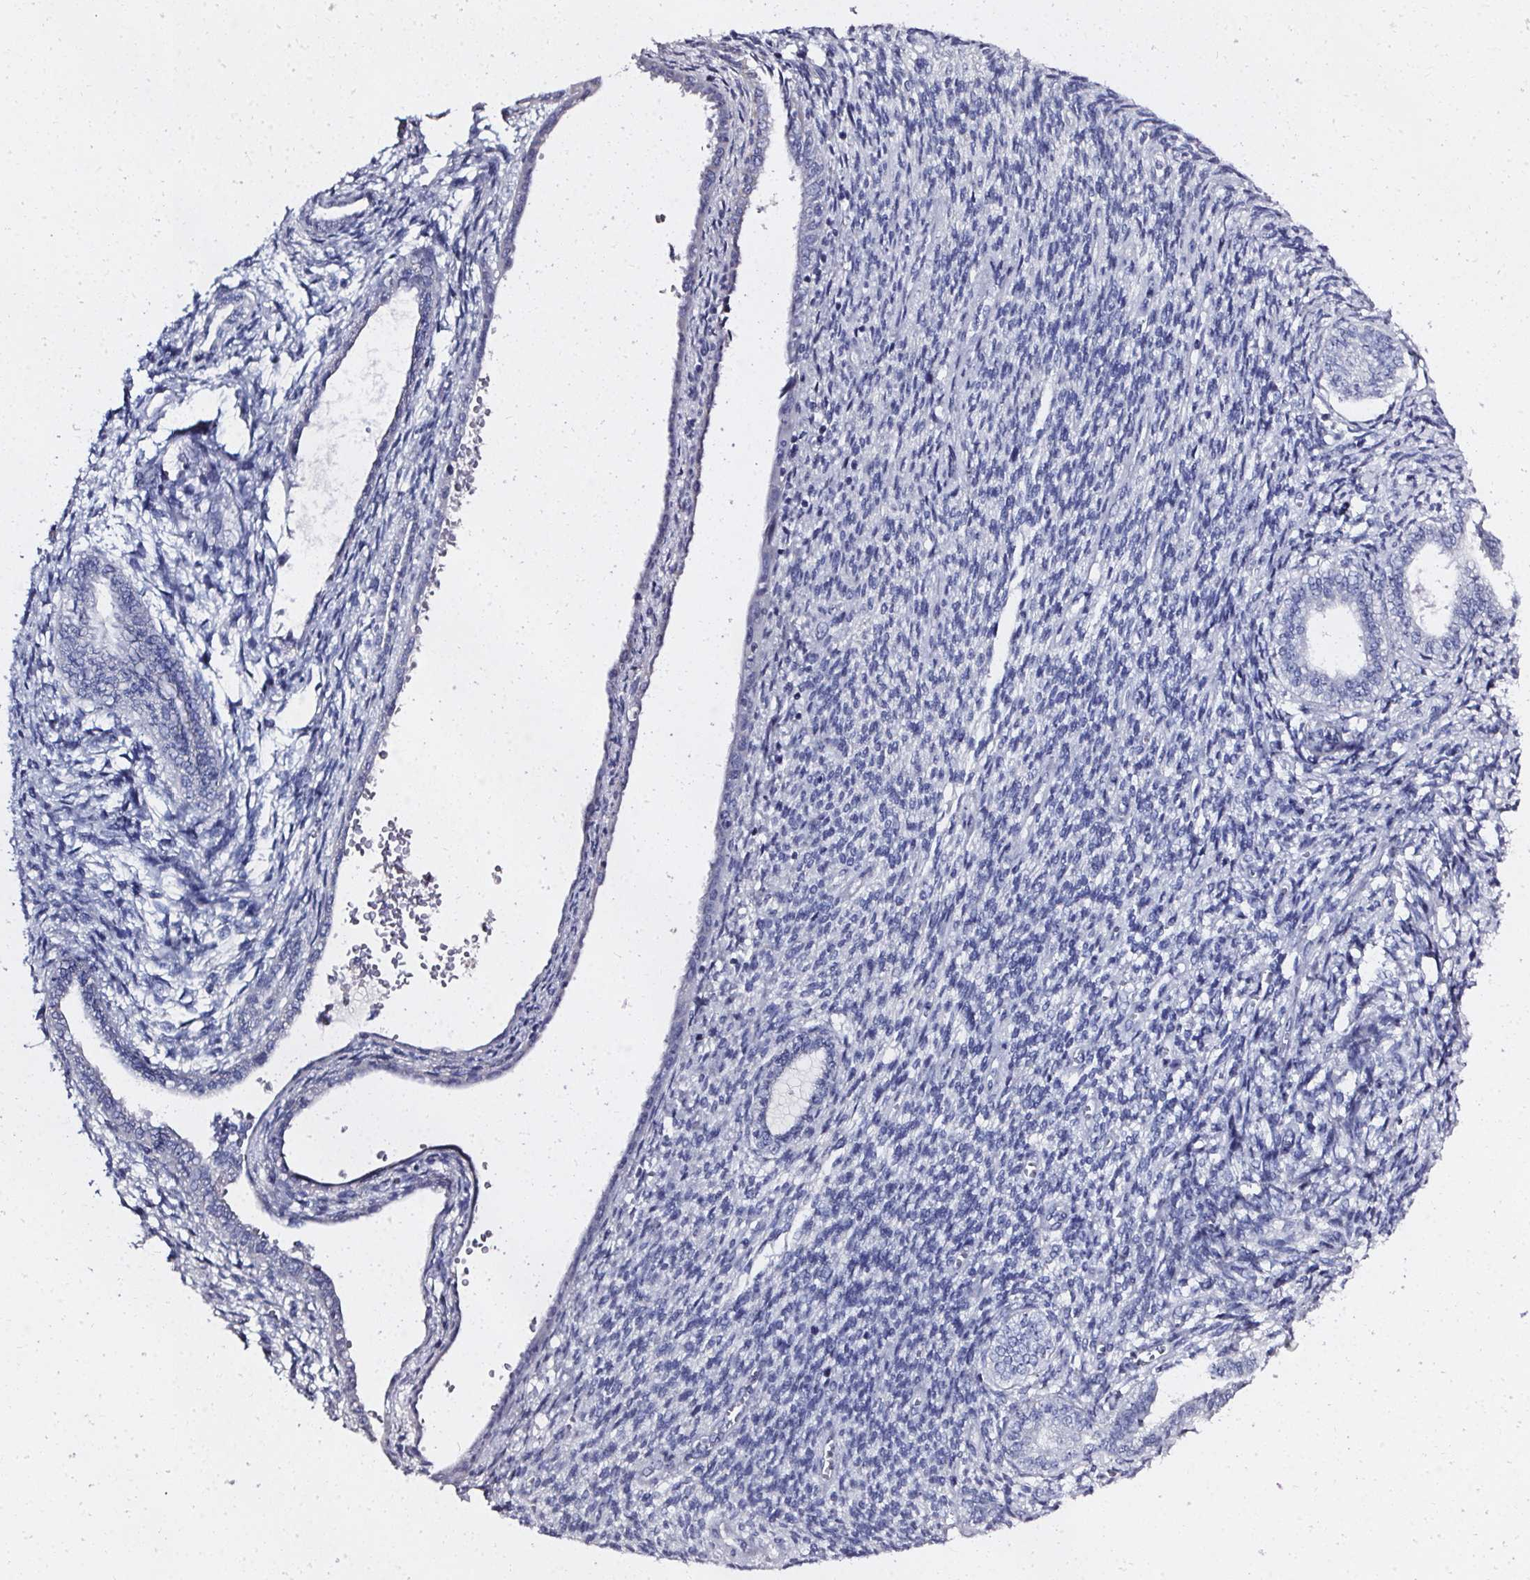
{"staining": {"intensity": "negative", "quantity": "none", "location": "none"}, "tissue": "endometrial cancer", "cell_type": "Tumor cells", "image_type": "cancer", "snomed": [{"axis": "morphology", "description": "Adenocarcinoma, NOS"}, {"axis": "topography", "description": "Endometrium"}], "caption": "Tumor cells show no significant protein positivity in endometrial cancer (adenocarcinoma).", "gene": "ELAVL2", "patient": {"sex": "female", "age": 86}}